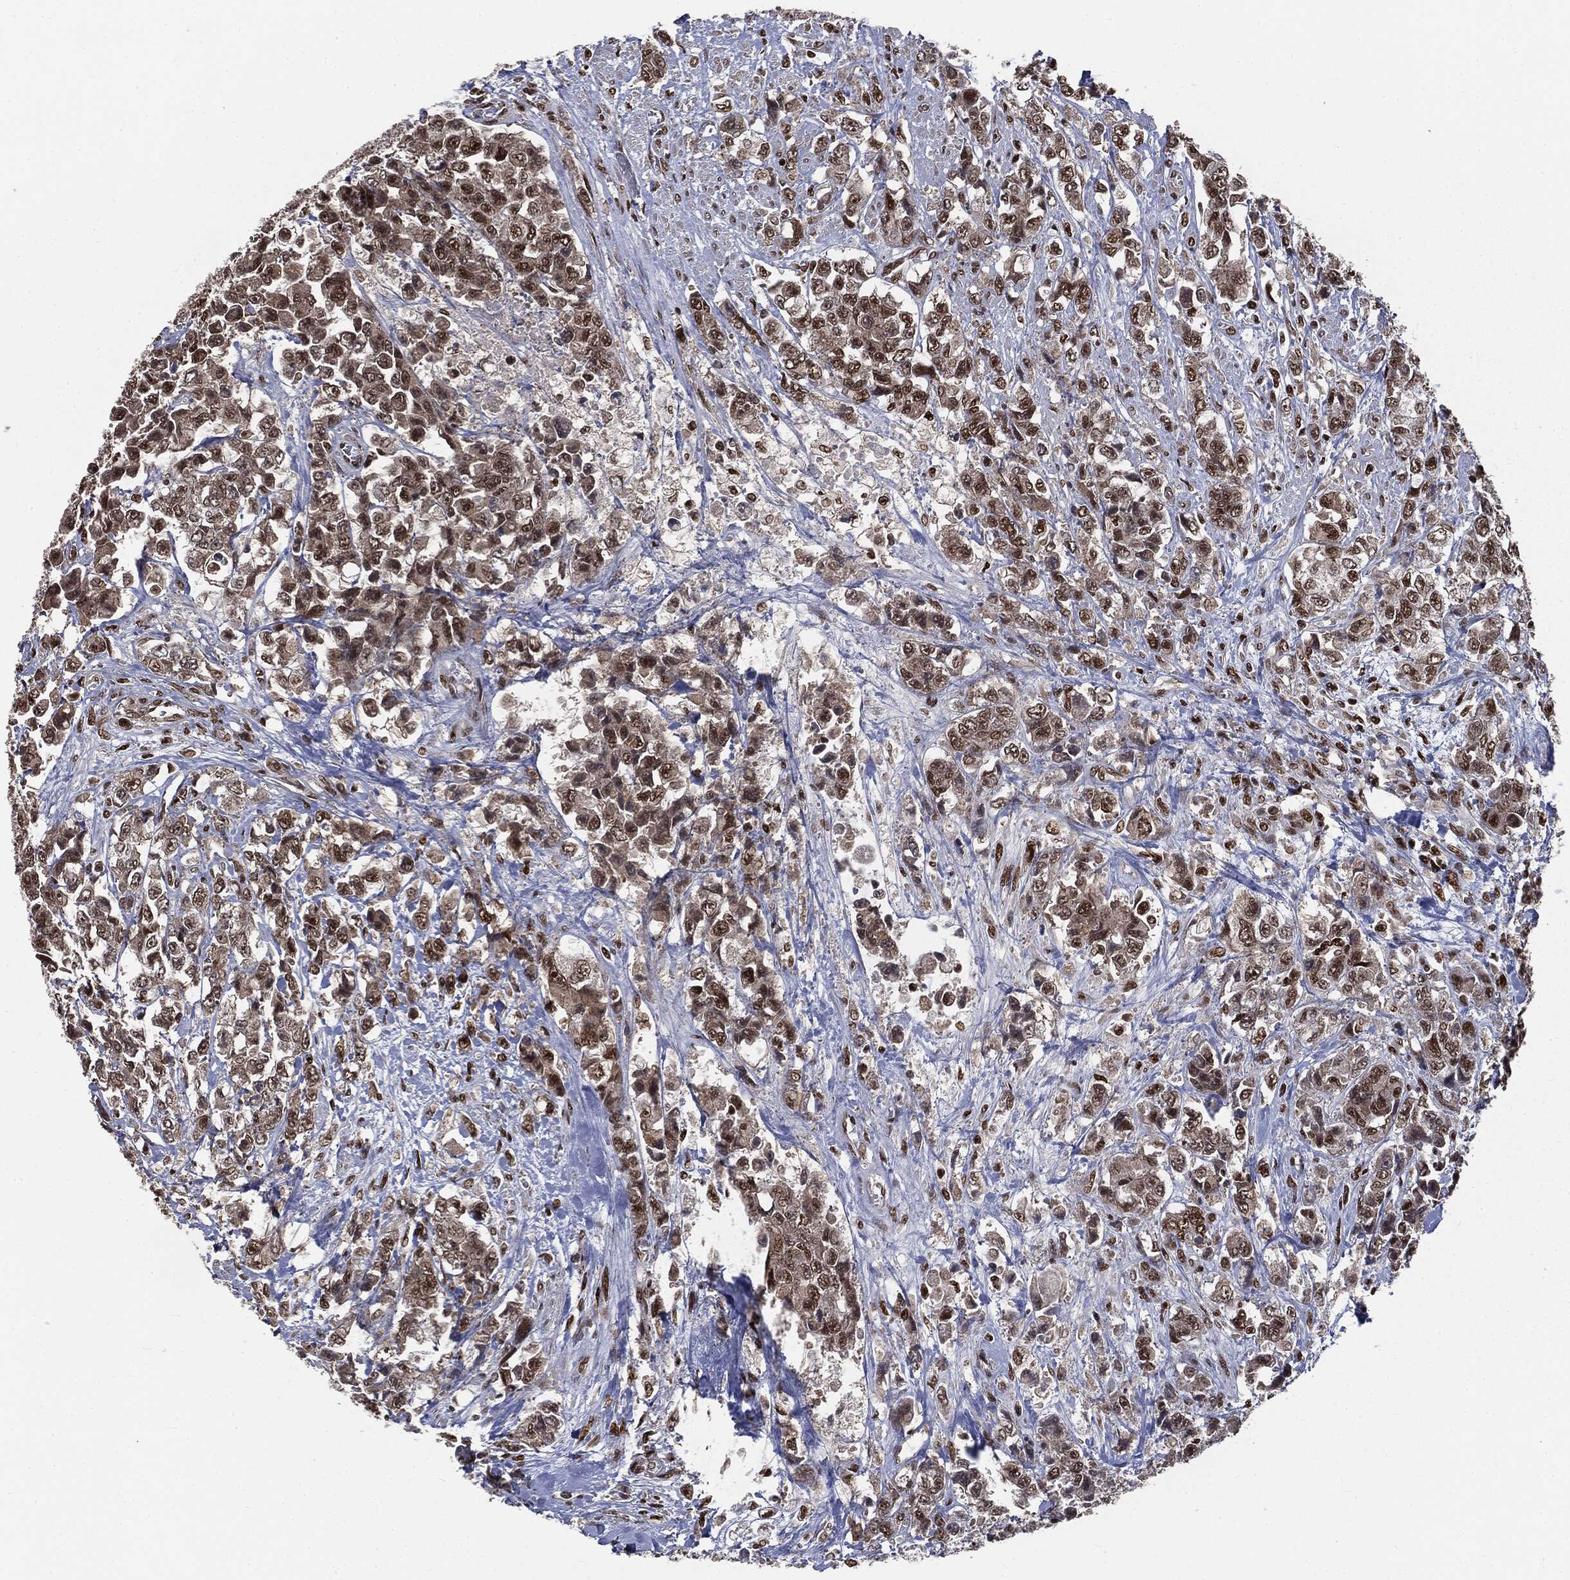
{"staining": {"intensity": "strong", "quantity": ">75%", "location": "nuclear"}, "tissue": "urothelial cancer", "cell_type": "Tumor cells", "image_type": "cancer", "snomed": [{"axis": "morphology", "description": "Urothelial carcinoma, High grade"}, {"axis": "topography", "description": "Urinary bladder"}], "caption": "Urothelial carcinoma (high-grade) stained with a protein marker reveals strong staining in tumor cells.", "gene": "DPH2", "patient": {"sex": "female", "age": 78}}